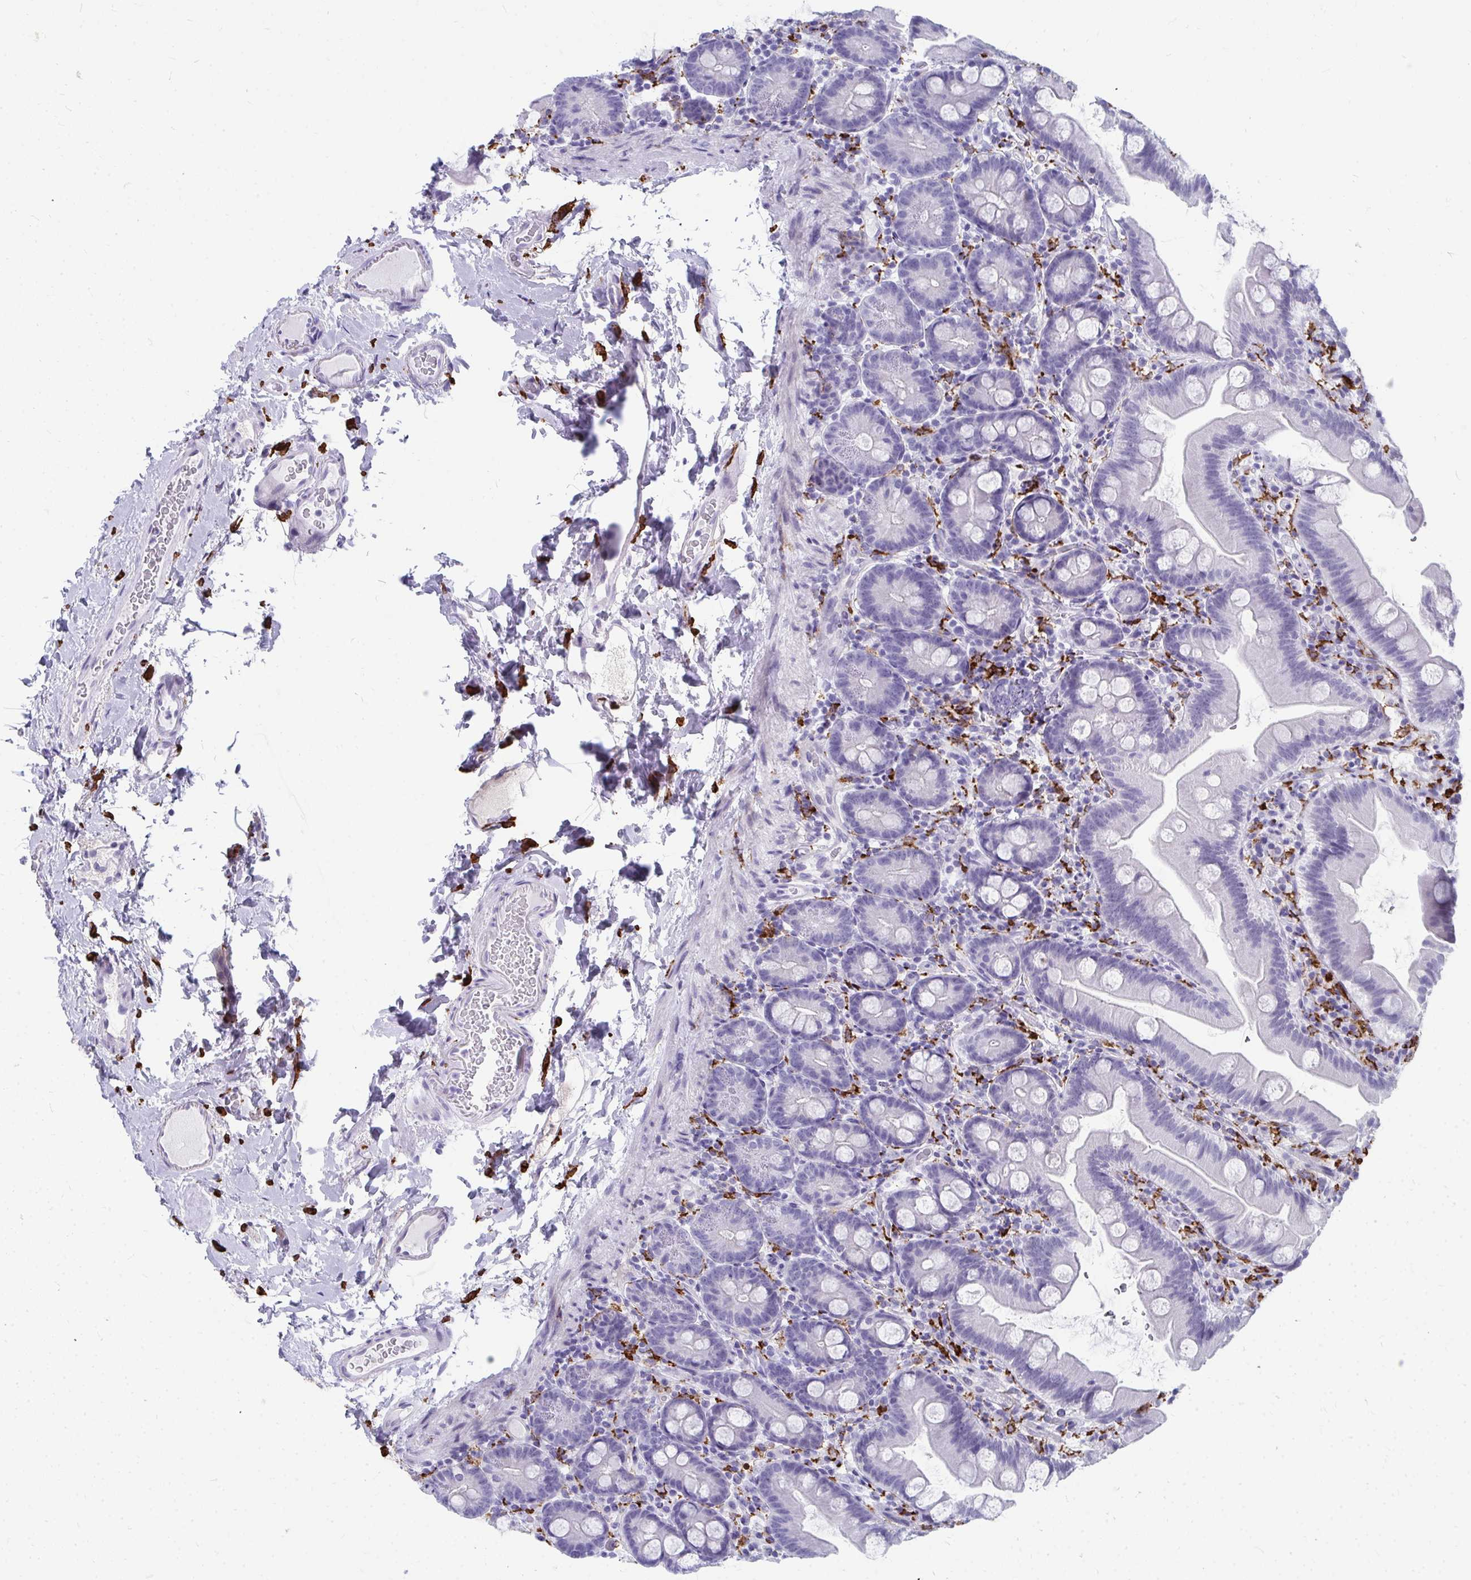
{"staining": {"intensity": "negative", "quantity": "none", "location": "none"}, "tissue": "small intestine", "cell_type": "Glandular cells", "image_type": "normal", "snomed": [{"axis": "morphology", "description": "Normal tissue, NOS"}, {"axis": "topography", "description": "Small intestine"}], "caption": "This is an immunohistochemistry (IHC) histopathology image of normal small intestine. There is no expression in glandular cells.", "gene": "CD163", "patient": {"sex": "female", "age": 68}}